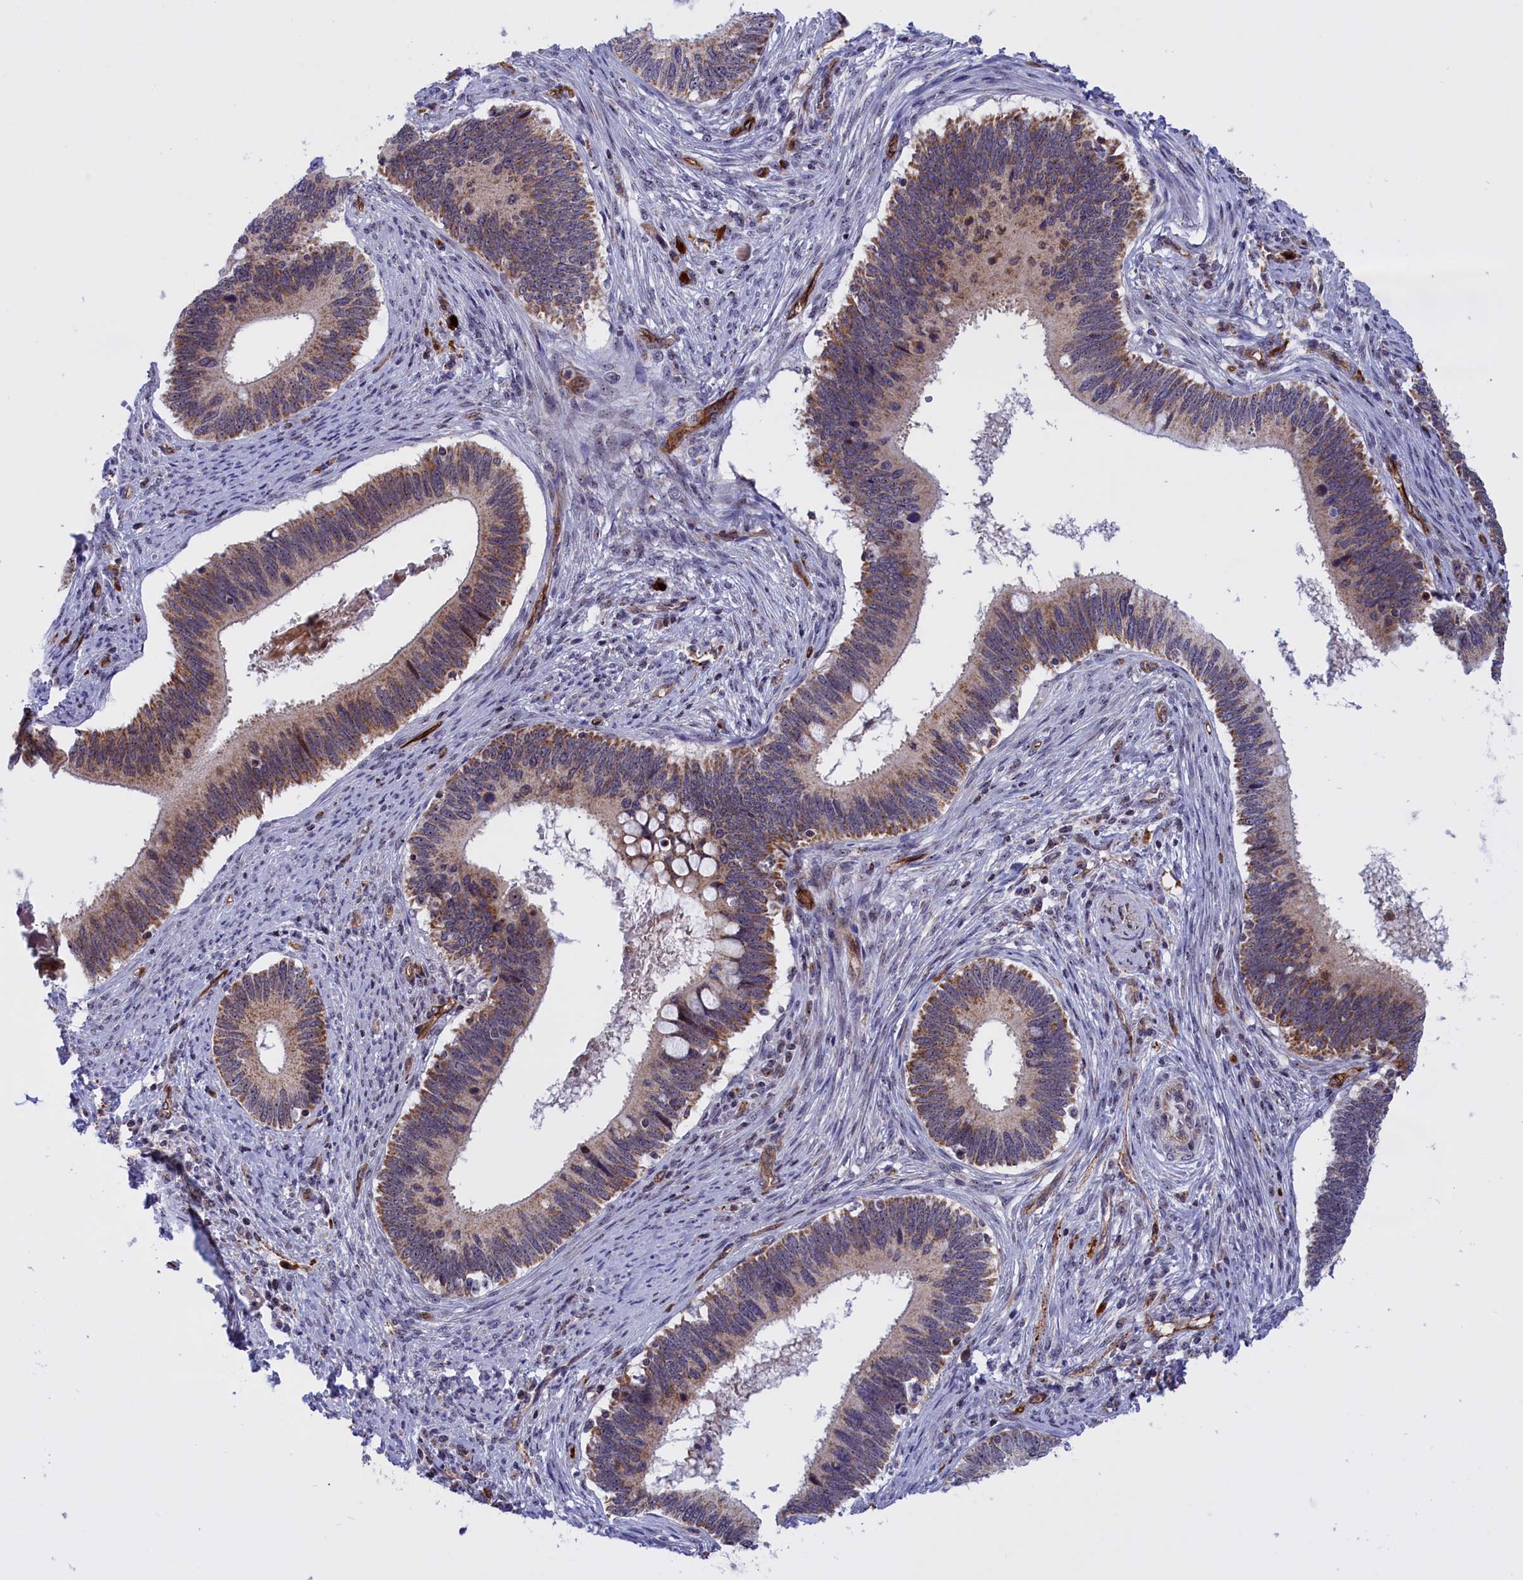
{"staining": {"intensity": "moderate", "quantity": "25%-75%", "location": "cytoplasmic/membranous"}, "tissue": "cervical cancer", "cell_type": "Tumor cells", "image_type": "cancer", "snomed": [{"axis": "morphology", "description": "Adenocarcinoma, NOS"}, {"axis": "topography", "description": "Cervix"}], "caption": "Tumor cells display medium levels of moderate cytoplasmic/membranous positivity in about 25%-75% of cells in human adenocarcinoma (cervical).", "gene": "MPND", "patient": {"sex": "female", "age": 42}}